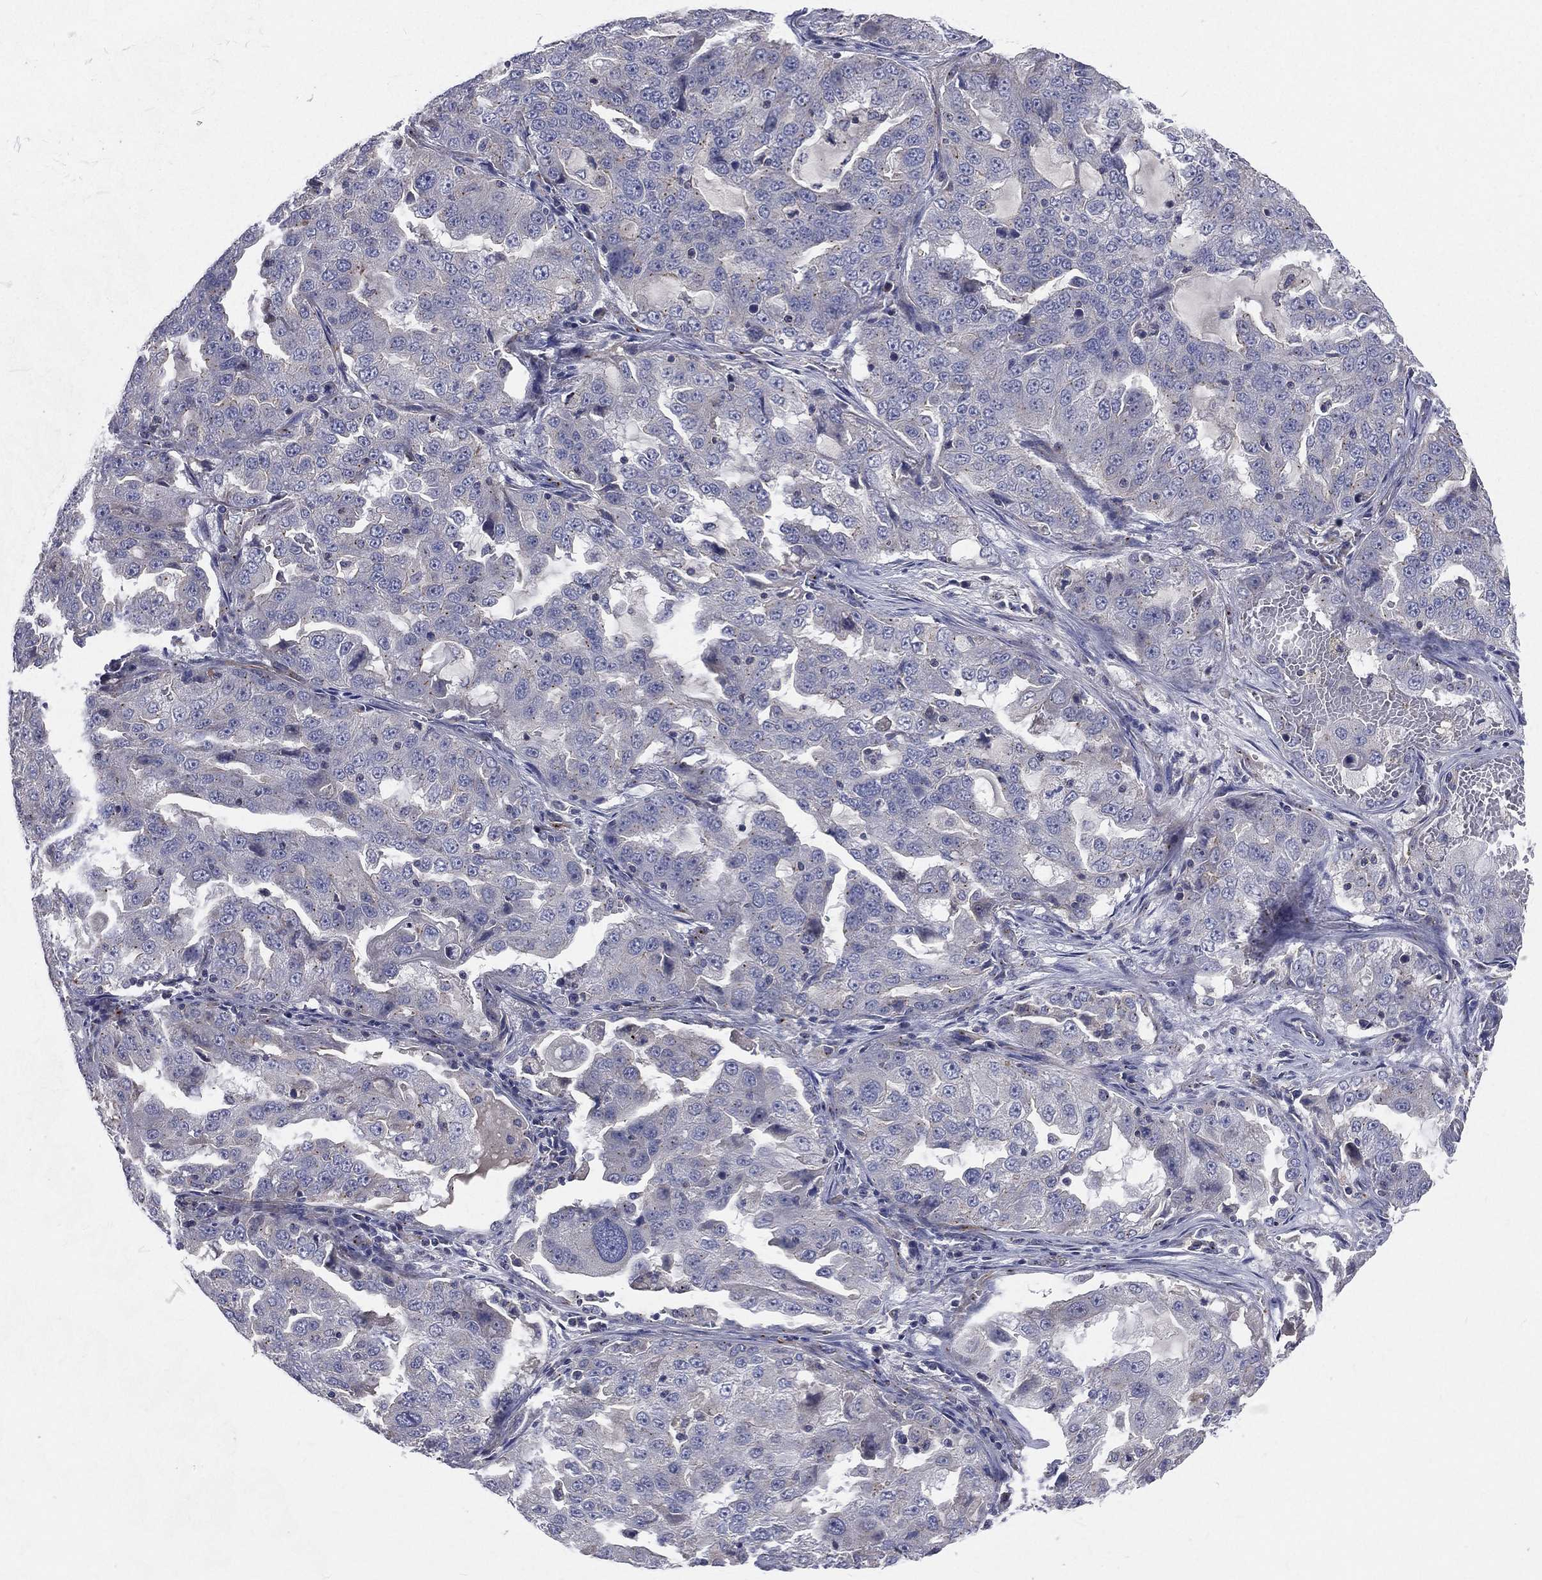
{"staining": {"intensity": "negative", "quantity": "none", "location": "none"}, "tissue": "lung cancer", "cell_type": "Tumor cells", "image_type": "cancer", "snomed": [{"axis": "morphology", "description": "Adenocarcinoma, NOS"}, {"axis": "topography", "description": "Lung"}], "caption": "A histopathology image of human lung cancer (adenocarcinoma) is negative for staining in tumor cells. (DAB (3,3'-diaminobenzidine) immunohistochemistry visualized using brightfield microscopy, high magnification).", "gene": "CROCC", "patient": {"sex": "female", "age": 61}}